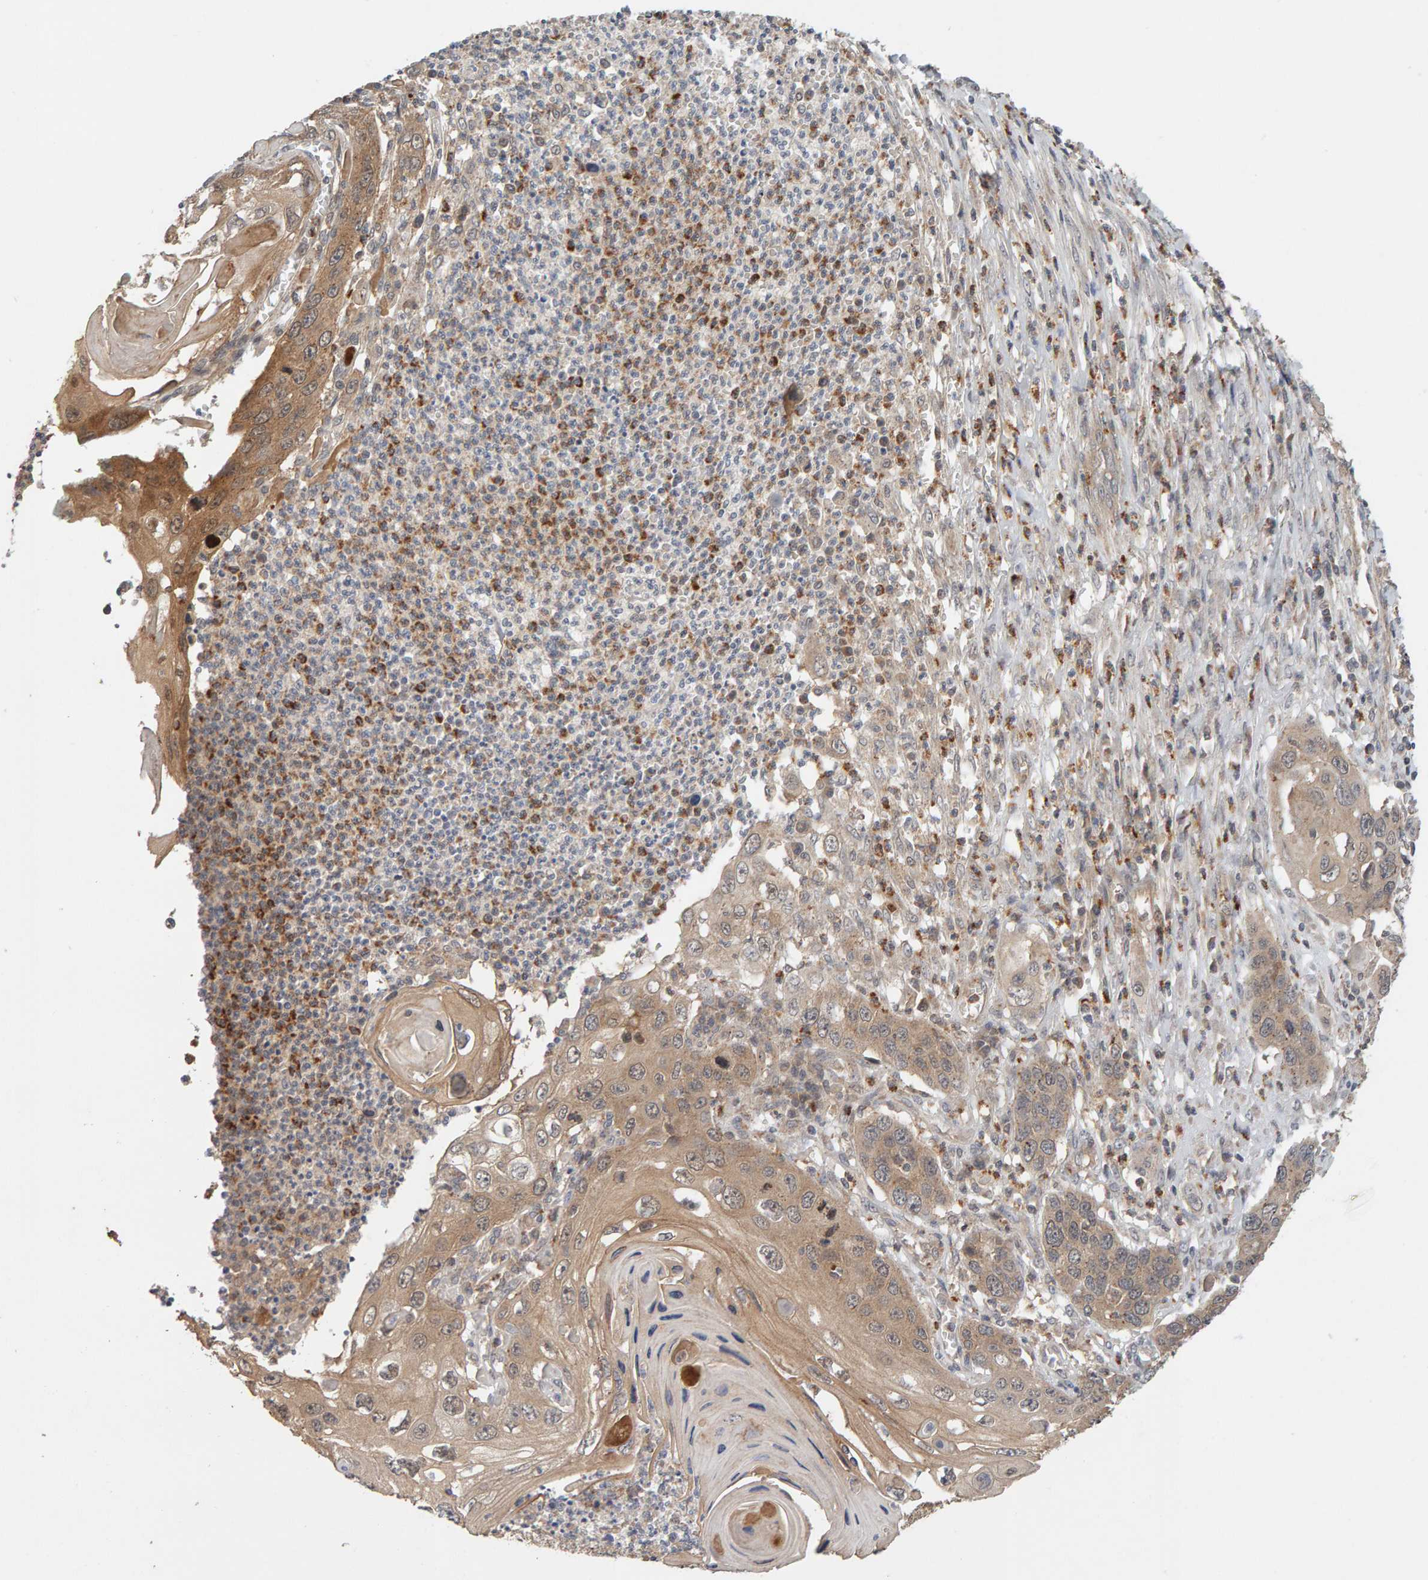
{"staining": {"intensity": "moderate", "quantity": ">75%", "location": "cytoplasmic/membranous"}, "tissue": "skin cancer", "cell_type": "Tumor cells", "image_type": "cancer", "snomed": [{"axis": "morphology", "description": "Squamous cell carcinoma, NOS"}, {"axis": "topography", "description": "Skin"}], "caption": "The micrograph demonstrates staining of skin cancer, revealing moderate cytoplasmic/membranous protein positivity (brown color) within tumor cells.", "gene": "DNAJC7", "patient": {"sex": "male", "age": 55}}